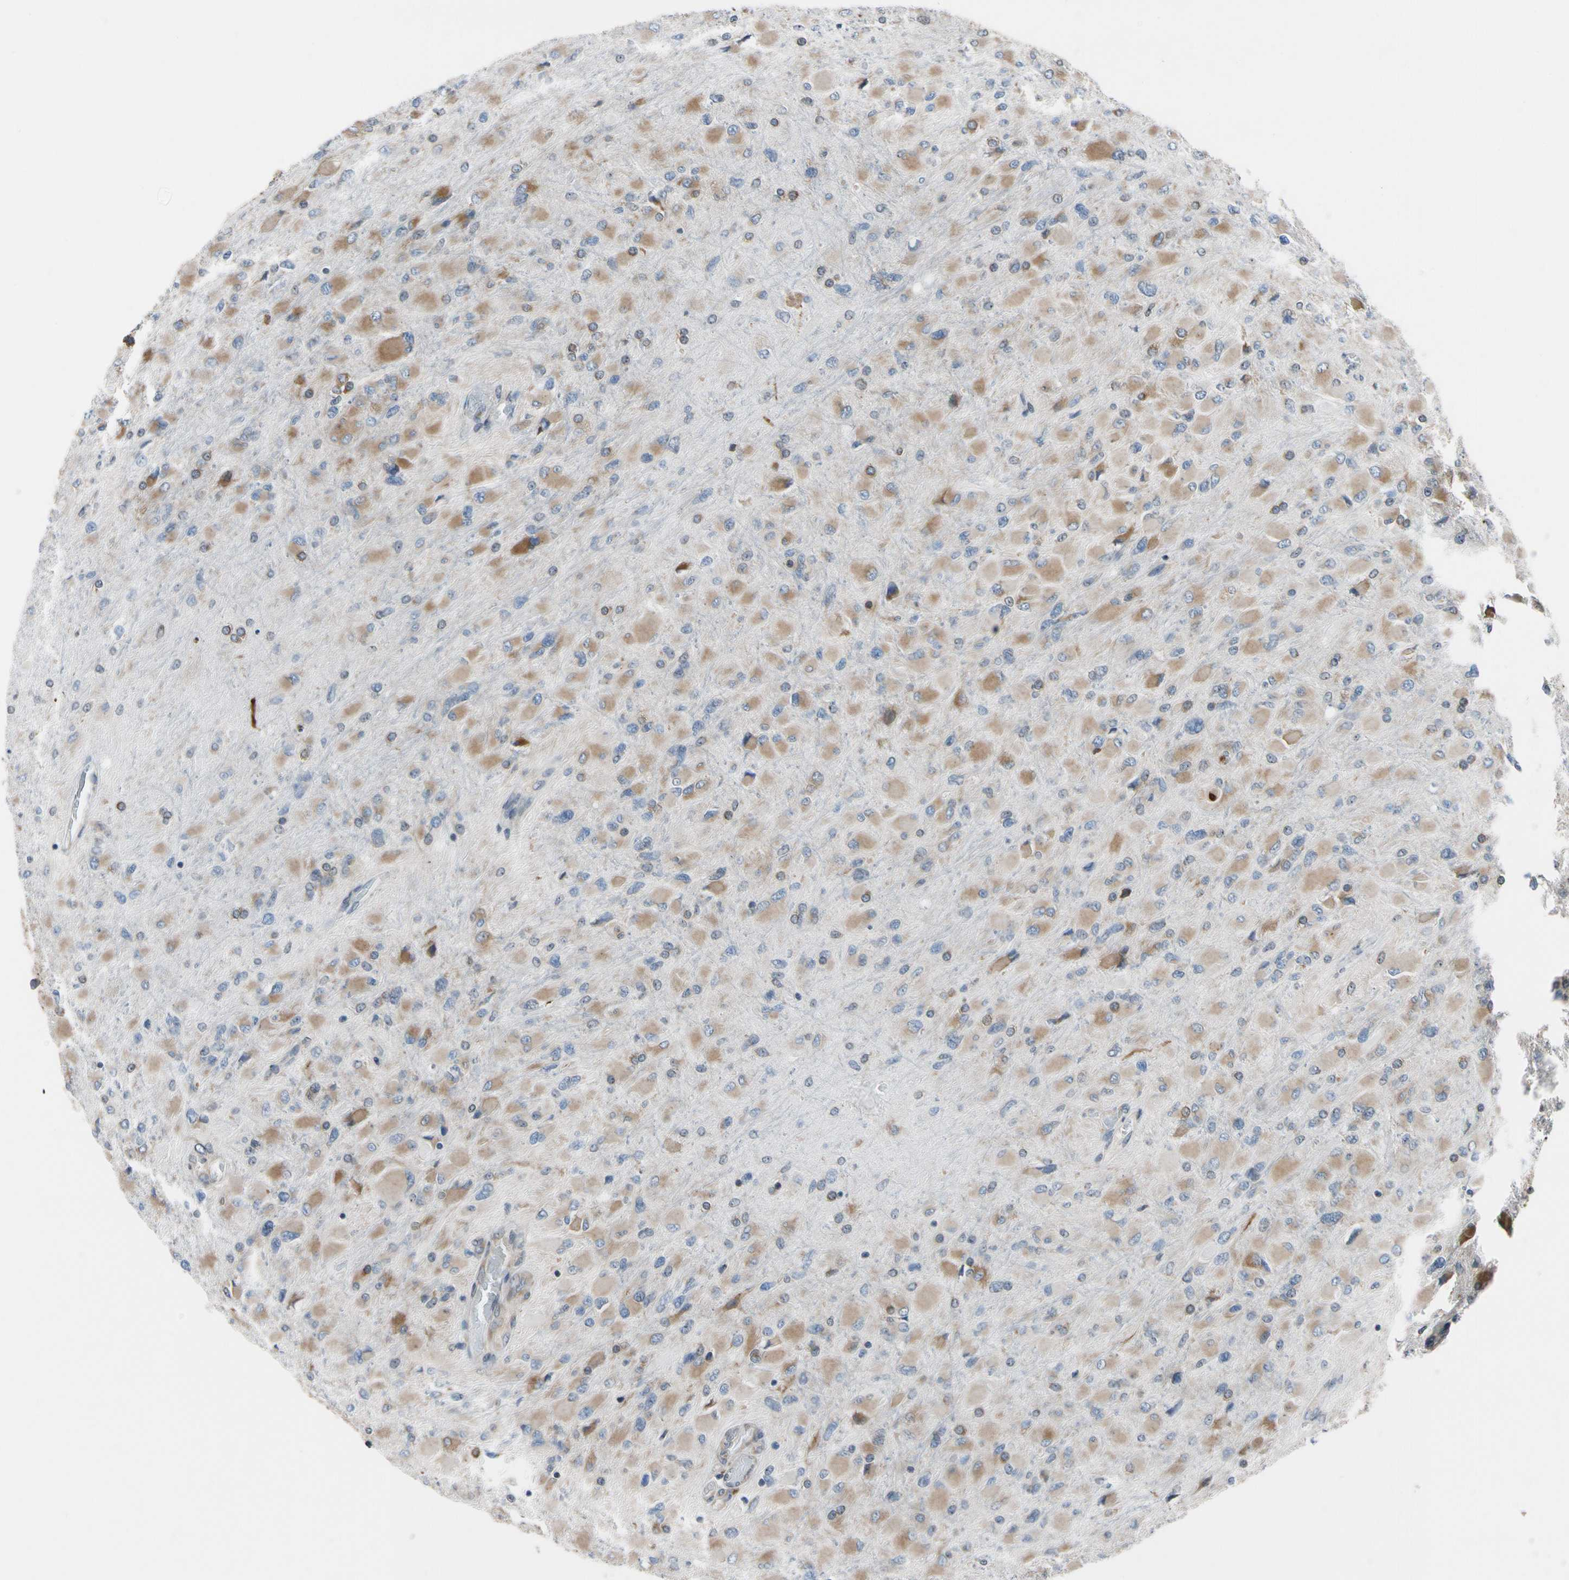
{"staining": {"intensity": "weak", "quantity": ">75%", "location": "cytoplasmic/membranous"}, "tissue": "glioma", "cell_type": "Tumor cells", "image_type": "cancer", "snomed": [{"axis": "morphology", "description": "Glioma, malignant, High grade"}, {"axis": "topography", "description": "Cerebral cortex"}], "caption": "Protein expression analysis of malignant glioma (high-grade) exhibits weak cytoplasmic/membranous expression in about >75% of tumor cells.", "gene": "TMED7", "patient": {"sex": "female", "age": 36}}